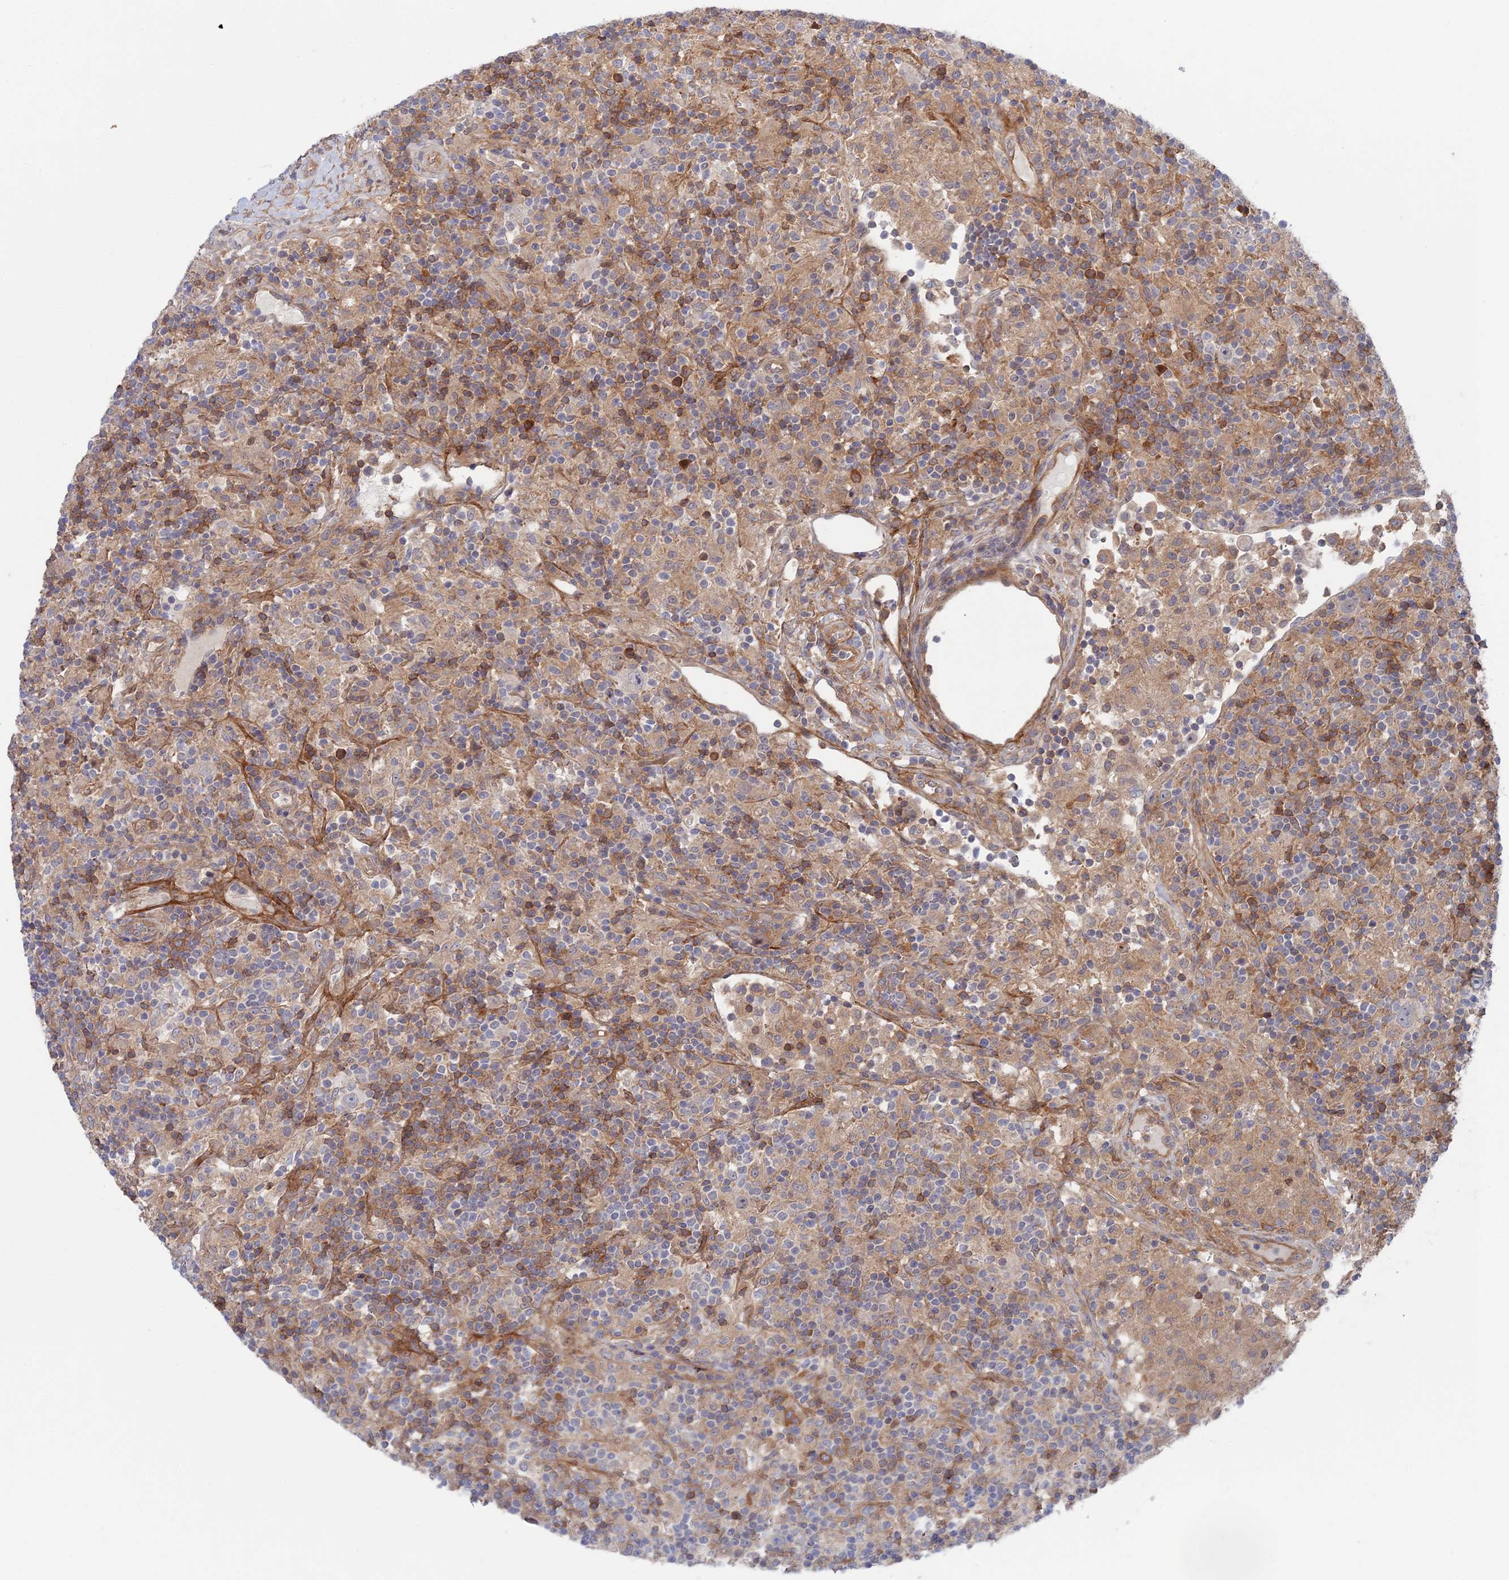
{"staining": {"intensity": "negative", "quantity": "none", "location": "none"}, "tissue": "lymphoma", "cell_type": "Tumor cells", "image_type": "cancer", "snomed": [{"axis": "morphology", "description": "Hodgkin's disease, NOS"}, {"axis": "topography", "description": "Lymph node"}], "caption": "IHC photomicrograph of neoplastic tissue: human Hodgkin's disease stained with DAB exhibits no significant protein positivity in tumor cells. Brightfield microscopy of immunohistochemistry (IHC) stained with DAB (3,3'-diaminobenzidine) (brown) and hematoxylin (blue), captured at high magnification.", "gene": "ABHD1", "patient": {"sex": "male", "age": 70}}